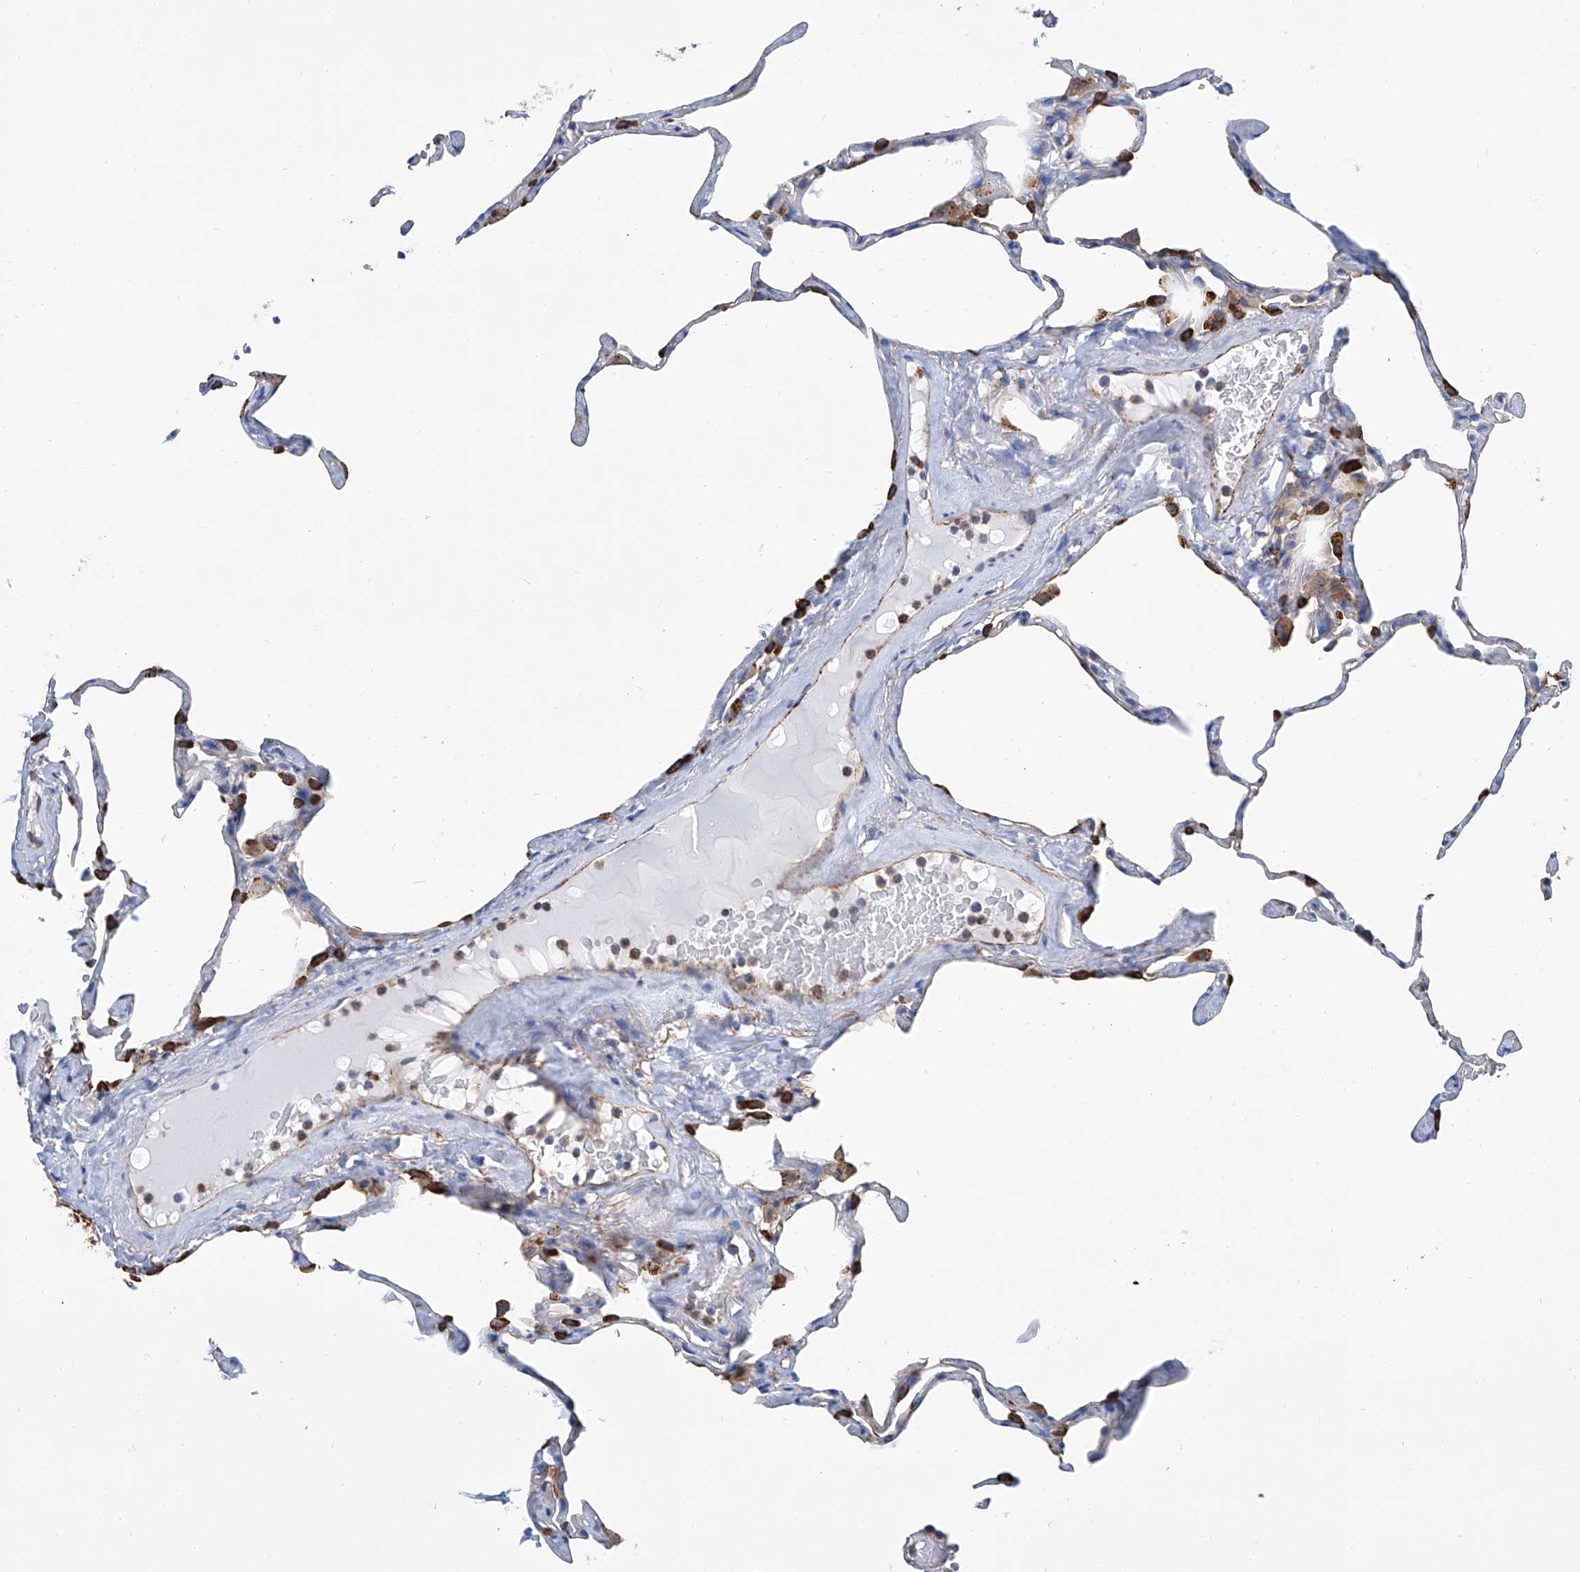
{"staining": {"intensity": "moderate", "quantity": "<25%", "location": "cytoplasmic/membranous"}, "tissue": "lung", "cell_type": "Alveolar cells", "image_type": "normal", "snomed": [{"axis": "morphology", "description": "Normal tissue, NOS"}, {"axis": "topography", "description": "Lung"}], "caption": "Immunohistochemical staining of unremarkable human lung displays <25% levels of moderate cytoplasmic/membranous protein positivity in approximately <25% of alveolar cells.", "gene": "GPT", "patient": {"sex": "male", "age": 65}}